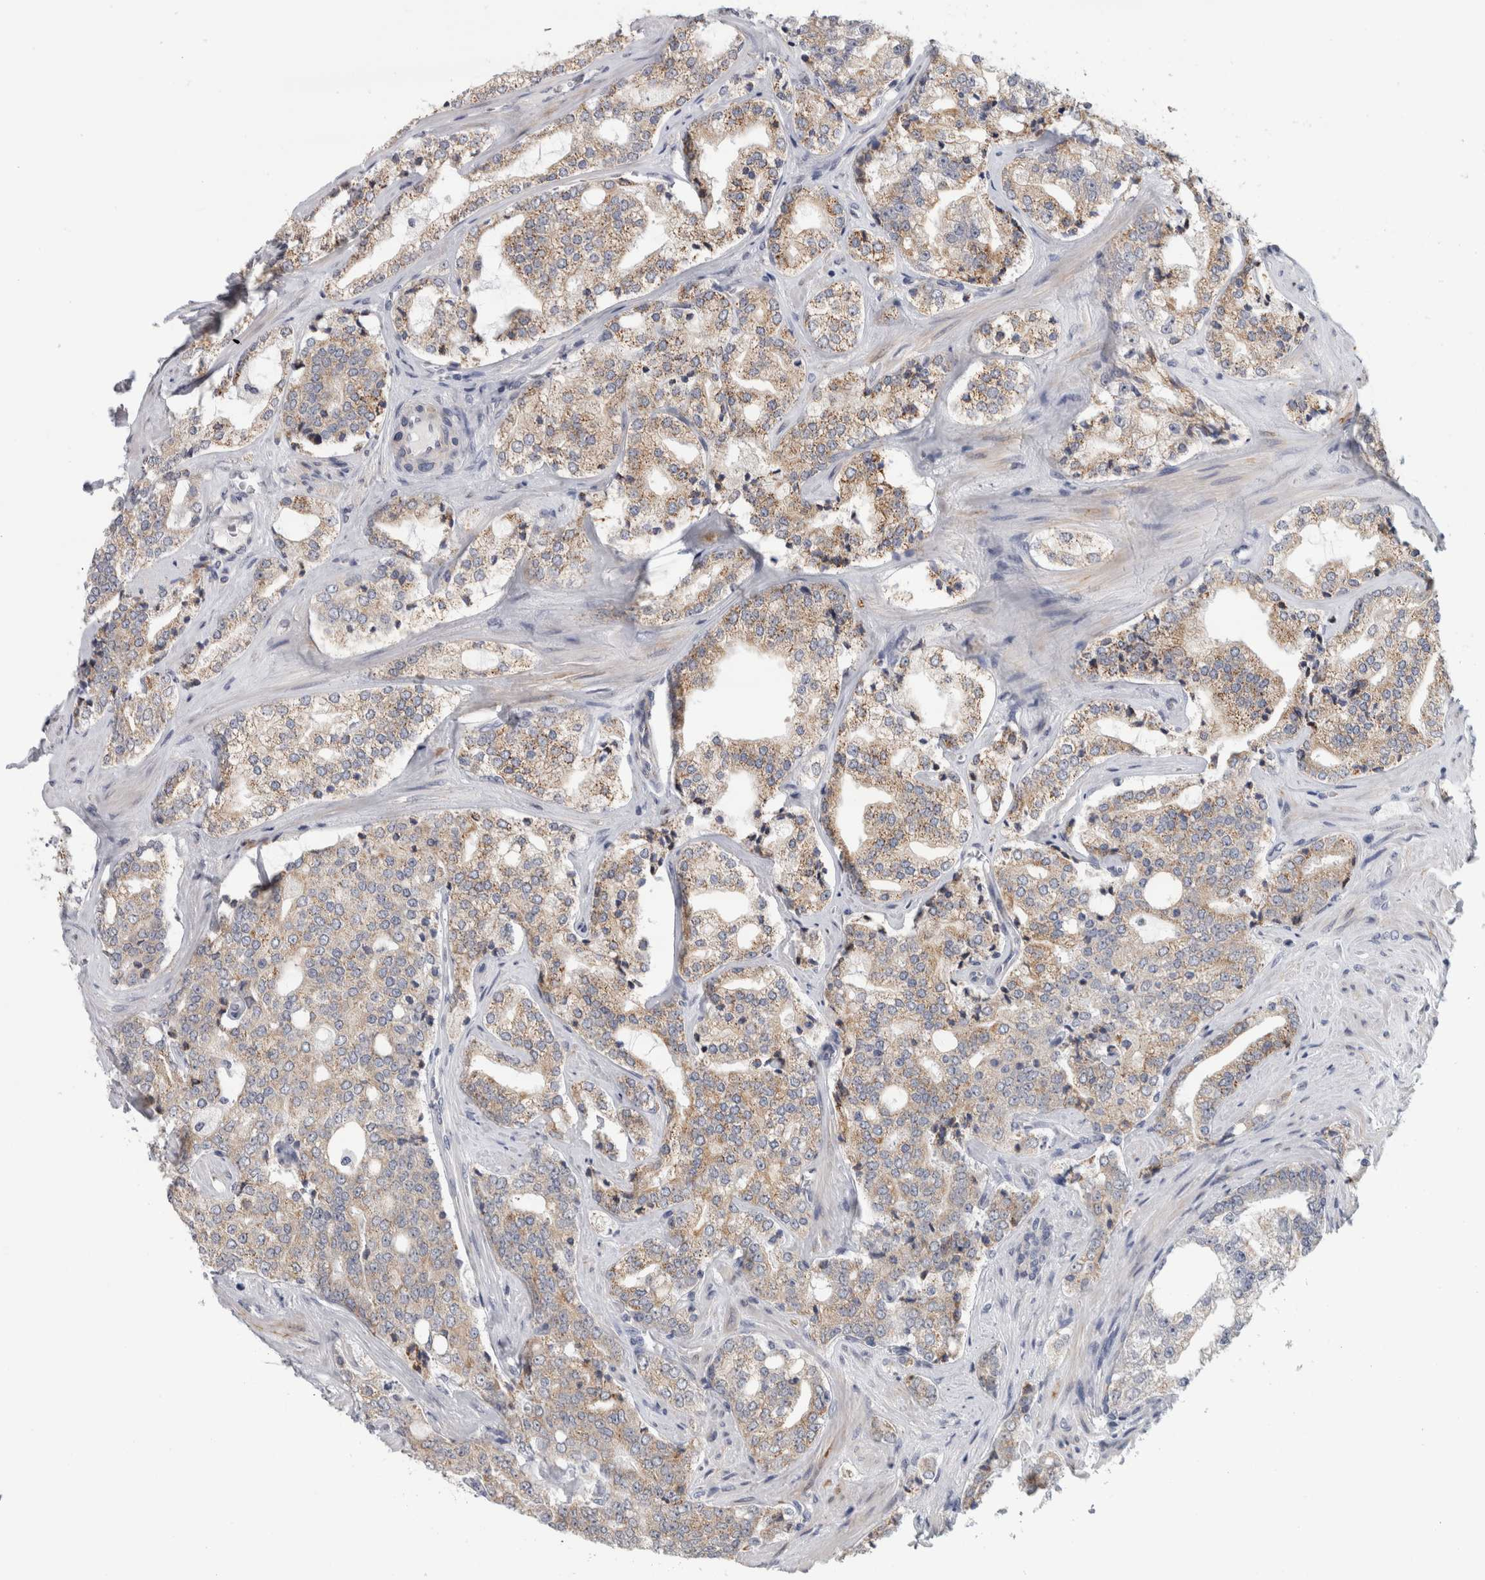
{"staining": {"intensity": "weak", "quantity": ">75%", "location": "cytoplasmic/membranous"}, "tissue": "prostate cancer", "cell_type": "Tumor cells", "image_type": "cancer", "snomed": [{"axis": "morphology", "description": "Adenocarcinoma, High grade"}, {"axis": "topography", "description": "Prostate"}], "caption": "Prostate cancer (high-grade adenocarcinoma) stained for a protein (brown) reveals weak cytoplasmic/membranous positive positivity in about >75% of tumor cells.", "gene": "RAB18", "patient": {"sex": "male", "age": 64}}